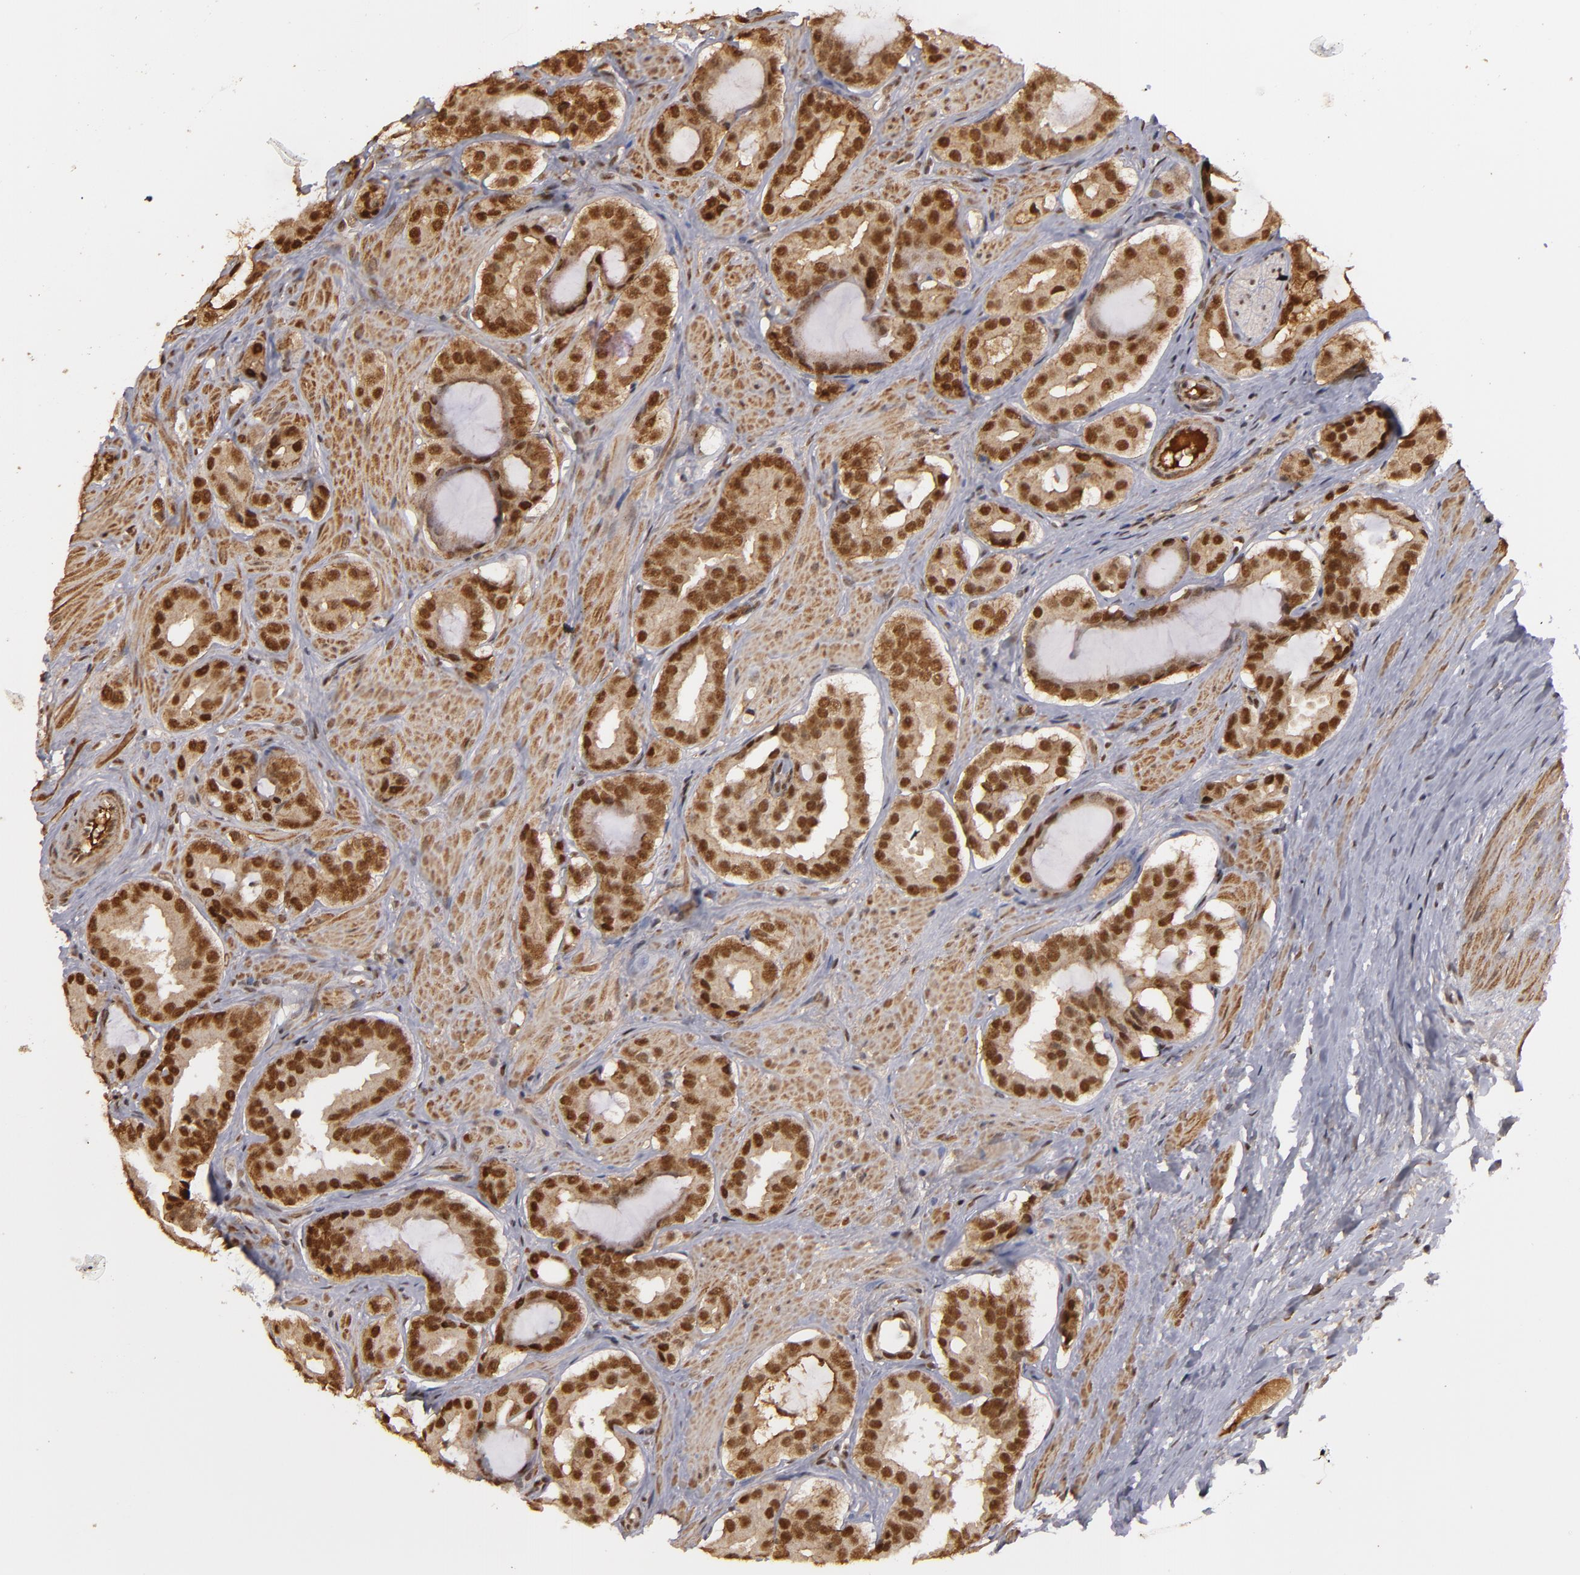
{"staining": {"intensity": "moderate", "quantity": ">75%", "location": "nuclear"}, "tissue": "prostate cancer", "cell_type": "Tumor cells", "image_type": "cancer", "snomed": [{"axis": "morphology", "description": "Adenocarcinoma, Low grade"}, {"axis": "topography", "description": "Prostate"}], "caption": "IHC (DAB (3,3'-diaminobenzidine)) staining of adenocarcinoma (low-grade) (prostate) exhibits moderate nuclear protein staining in approximately >75% of tumor cells.", "gene": "ZNF234", "patient": {"sex": "male", "age": 59}}